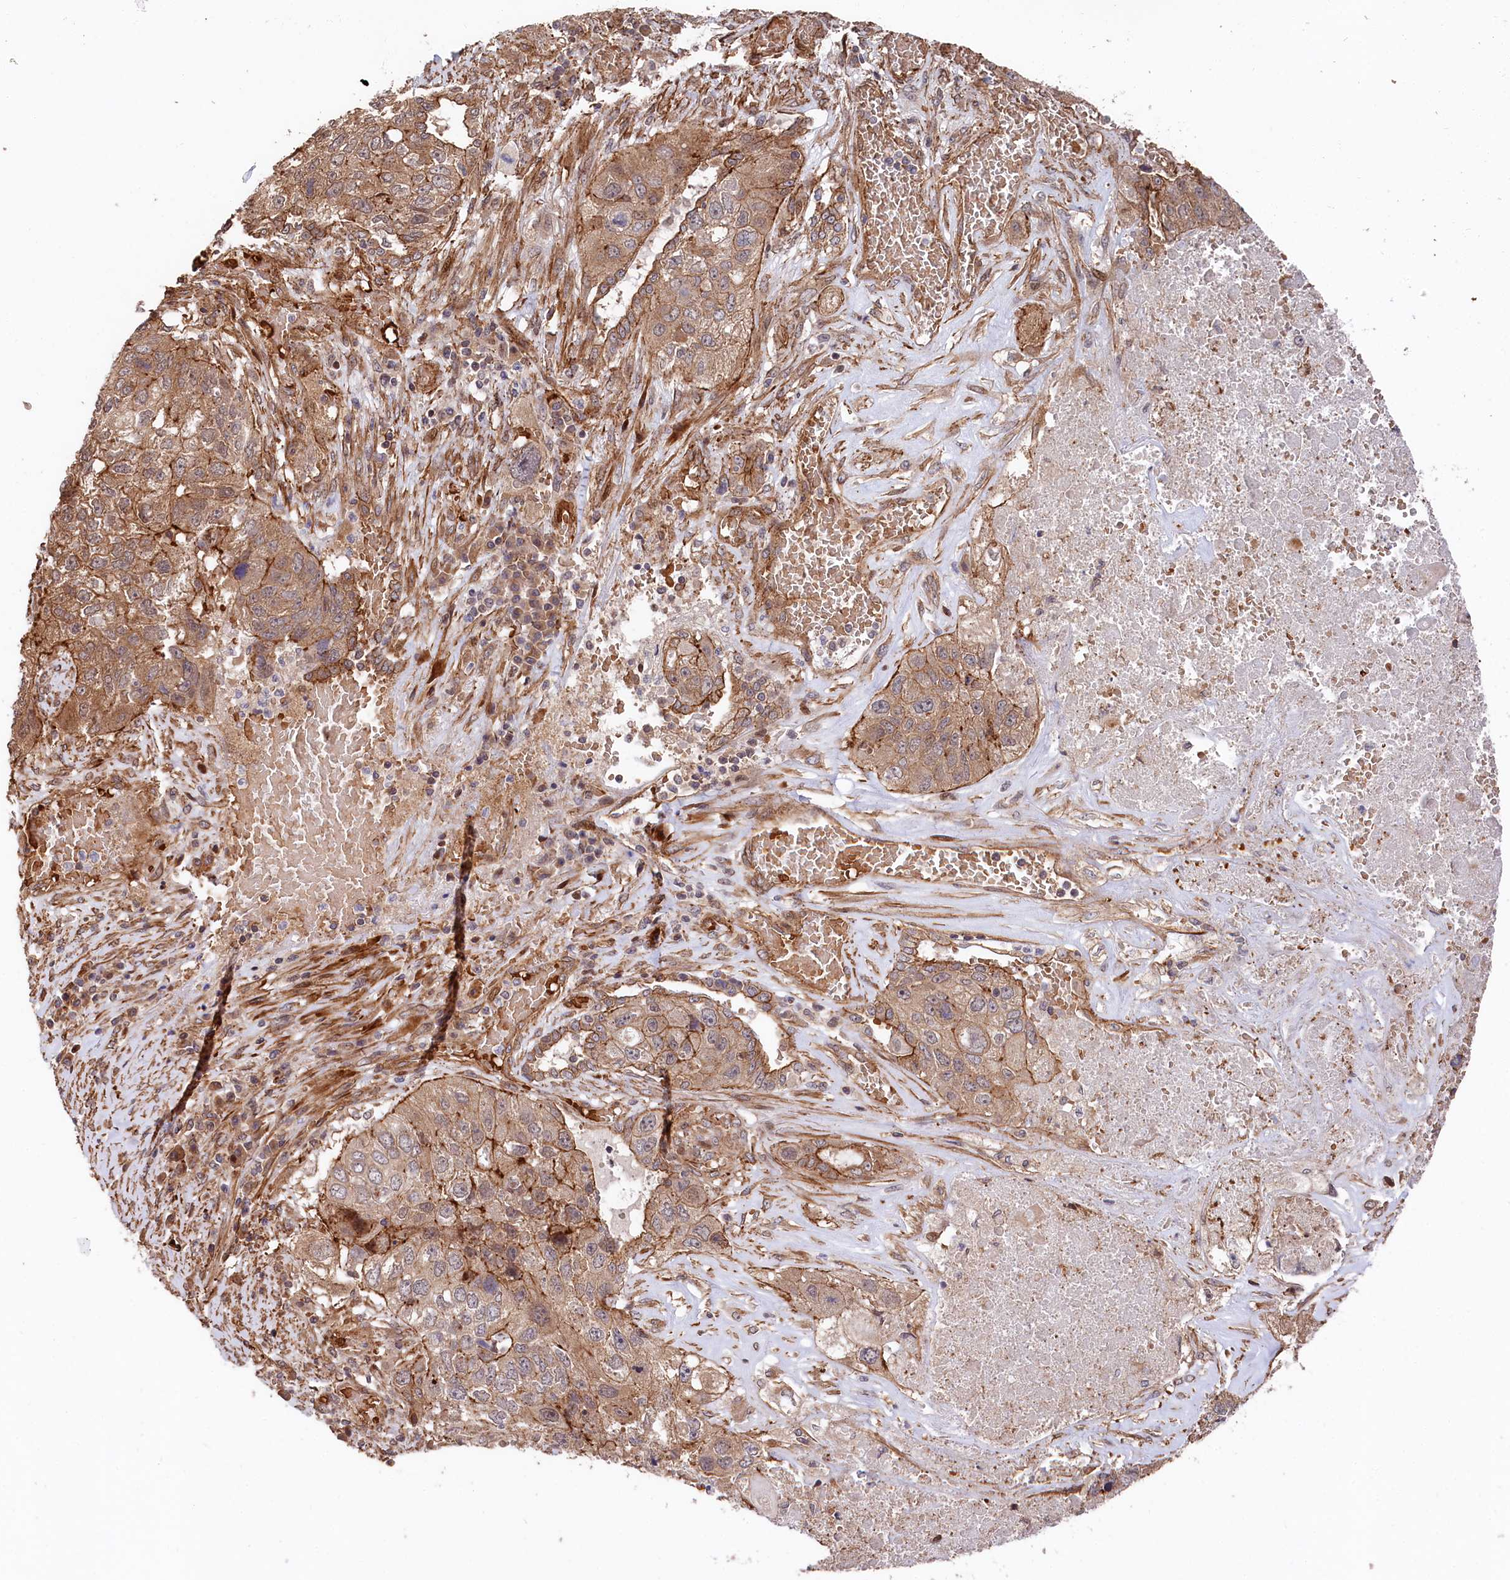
{"staining": {"intensity": "moderate", "quantity": ">75%", "location": "cytoplasmic/membranous"}, "tissue": "lung cancer", "cell_type": "Tumor cells", "image_type": "cancer", "snomed": [{"axis": "morphology", "description": "Squamous cell carcinoma, NOS"}, {"axis": "topography", "description": "Lung"}], "caption": "Moderate cytoplasmic/membranous protein expression is appreciated in approximately >75% of tumor cells in squamous cell carcinoma (lung).", "gene": "TNKS1BP1", "patient": {"sex": "male", "age": 61}}